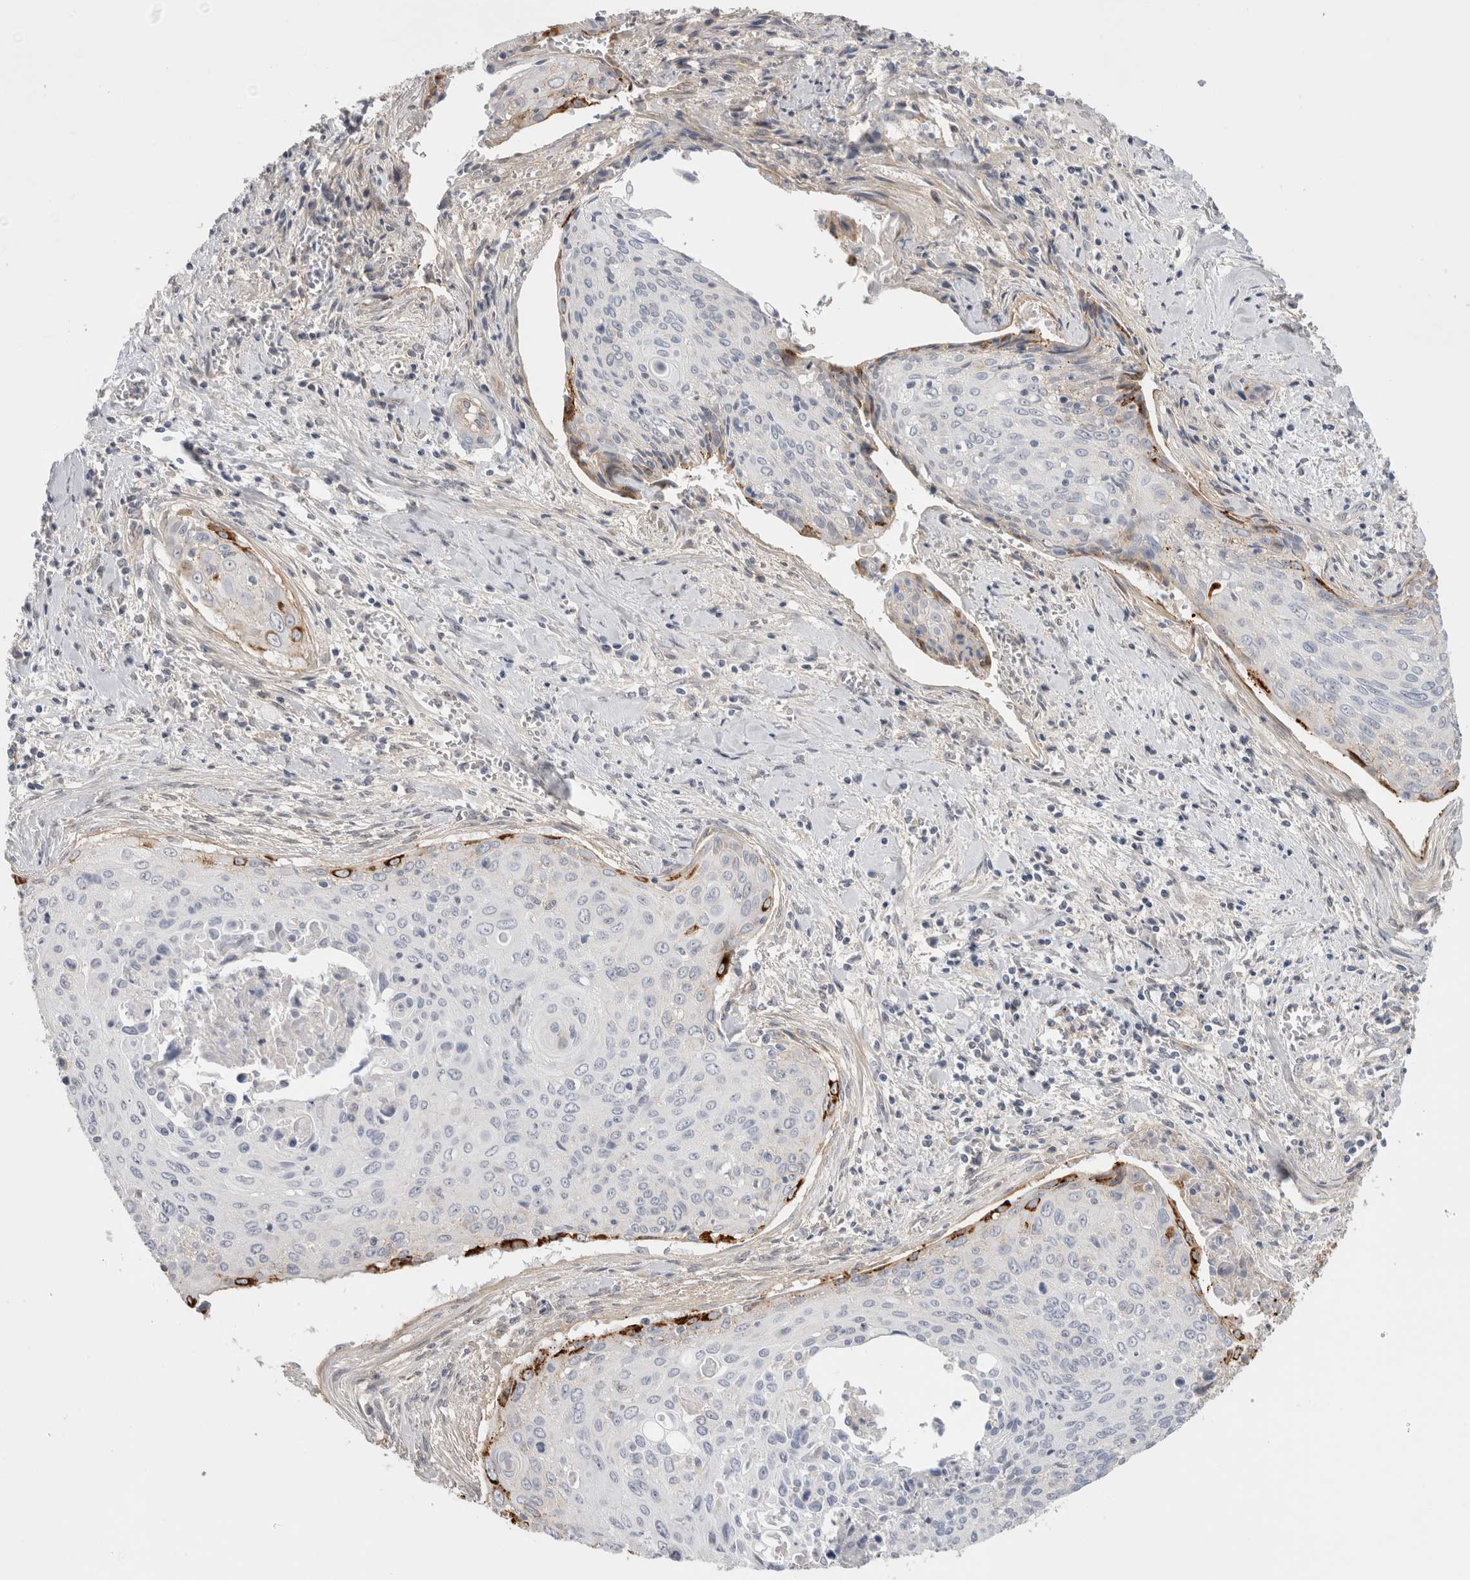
{"staining": {"intensity": "strong", "quantity": "<25%", "location": "cytoplasmic/membranous"}, "tissue": "cervical cancer", "cell_type": "Tumor cells", "image_type": "cancer", "snomed": [{"axis": "morphology", "description": "Squamous cell carcinoma, NOS"}, {"axis": "topography", "description": "Cervix"}], "caption": "Strong cytoplasmic/membranous expression is present in about <25% of tumor cells in cervical squamous cell carcinoma.", "gene": "VANGL1", "patient": {"sex": "female", "age": 55}}